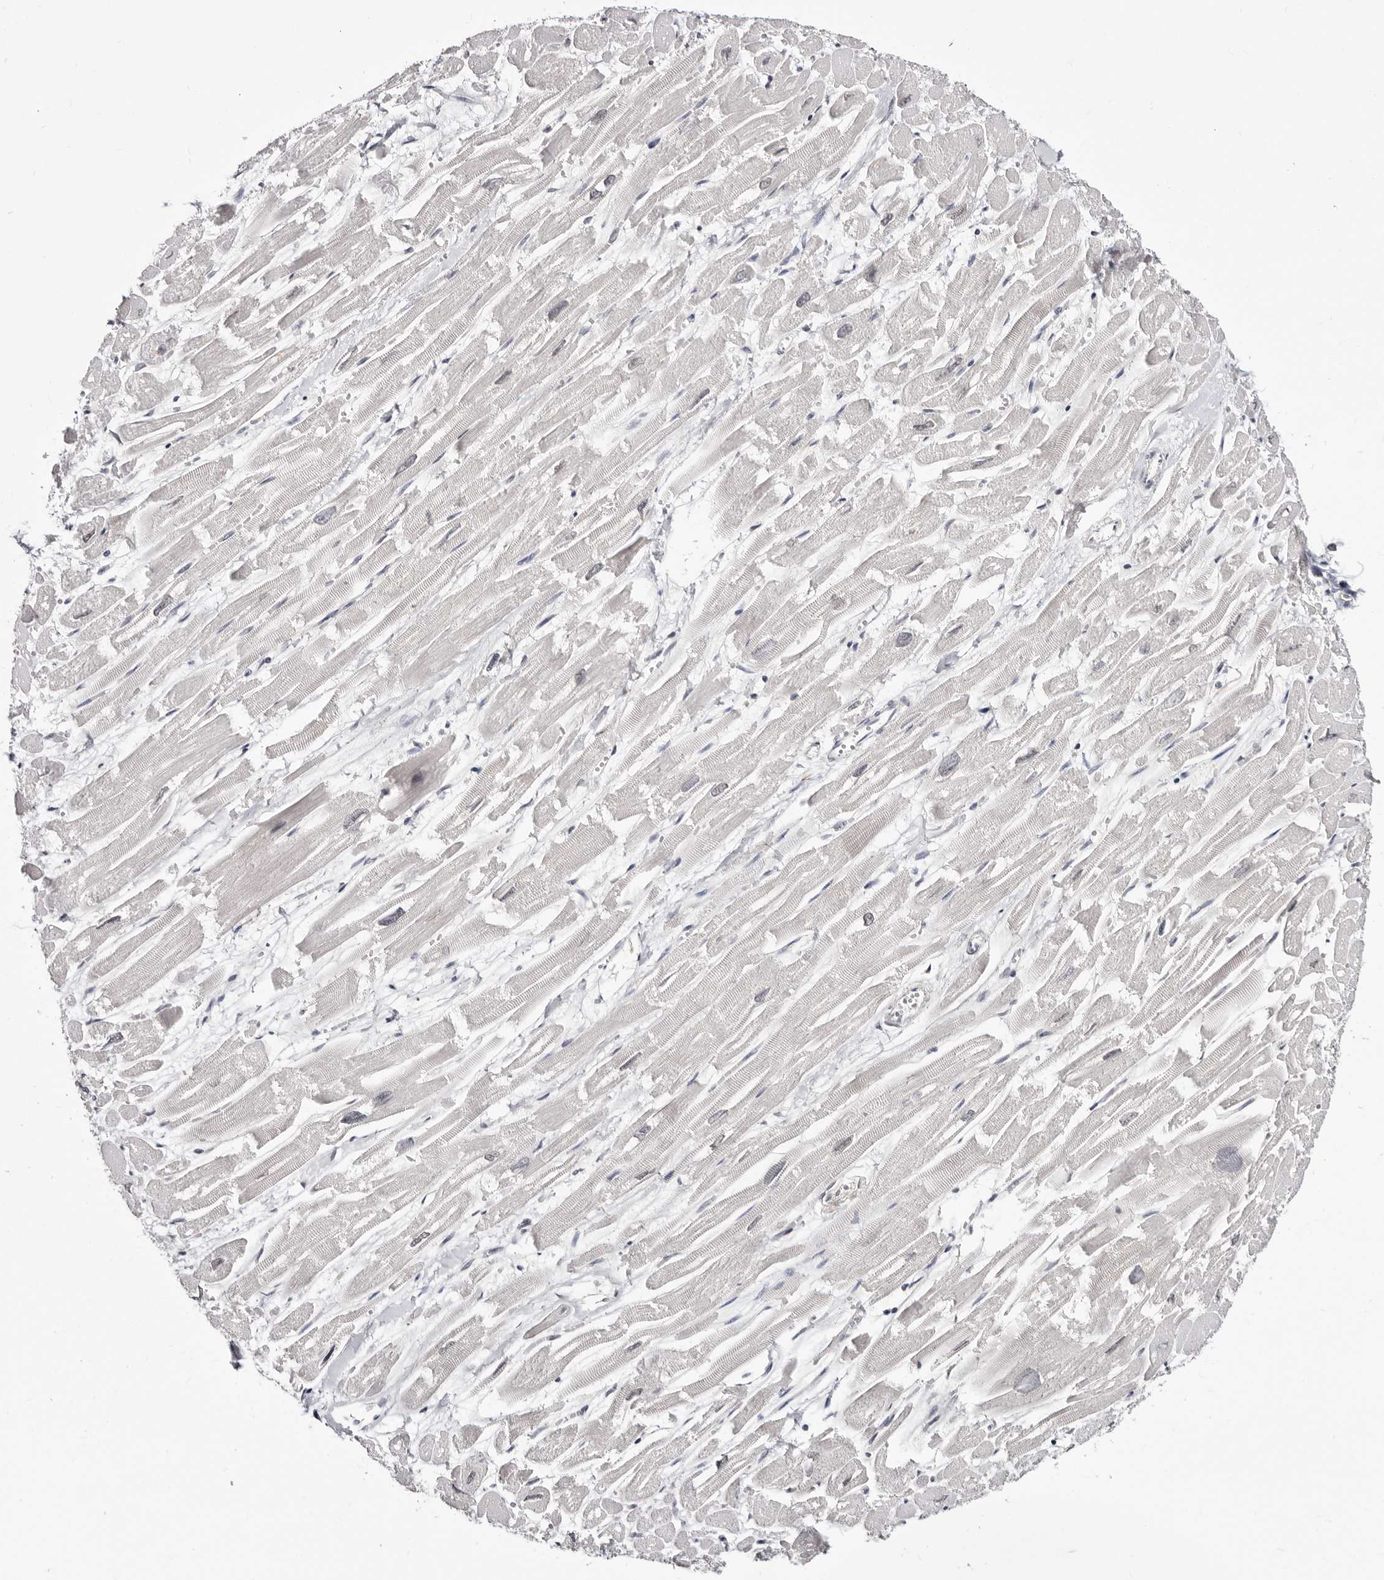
{"staining": {"intensity": "negative", "quantity": "none", "location": "none"}, "tissue": "heart muscle", "cell_type": "Cardiomyocytes", "image_type": "normal", "snomed": [{"axis": "morphology", "description": "Normal tissue, NOS"}, {"axis": "topography", "description": "Heart"}], "caption": "IHC histopathology image of benign heart muscle: heart muscle stained with DAB (3,3'-diaminobenzidine) displays no significant protein expression in cardiomyocytes.", "gene": "KLHL4", "patient": {"sex": "male", "age": 54}}